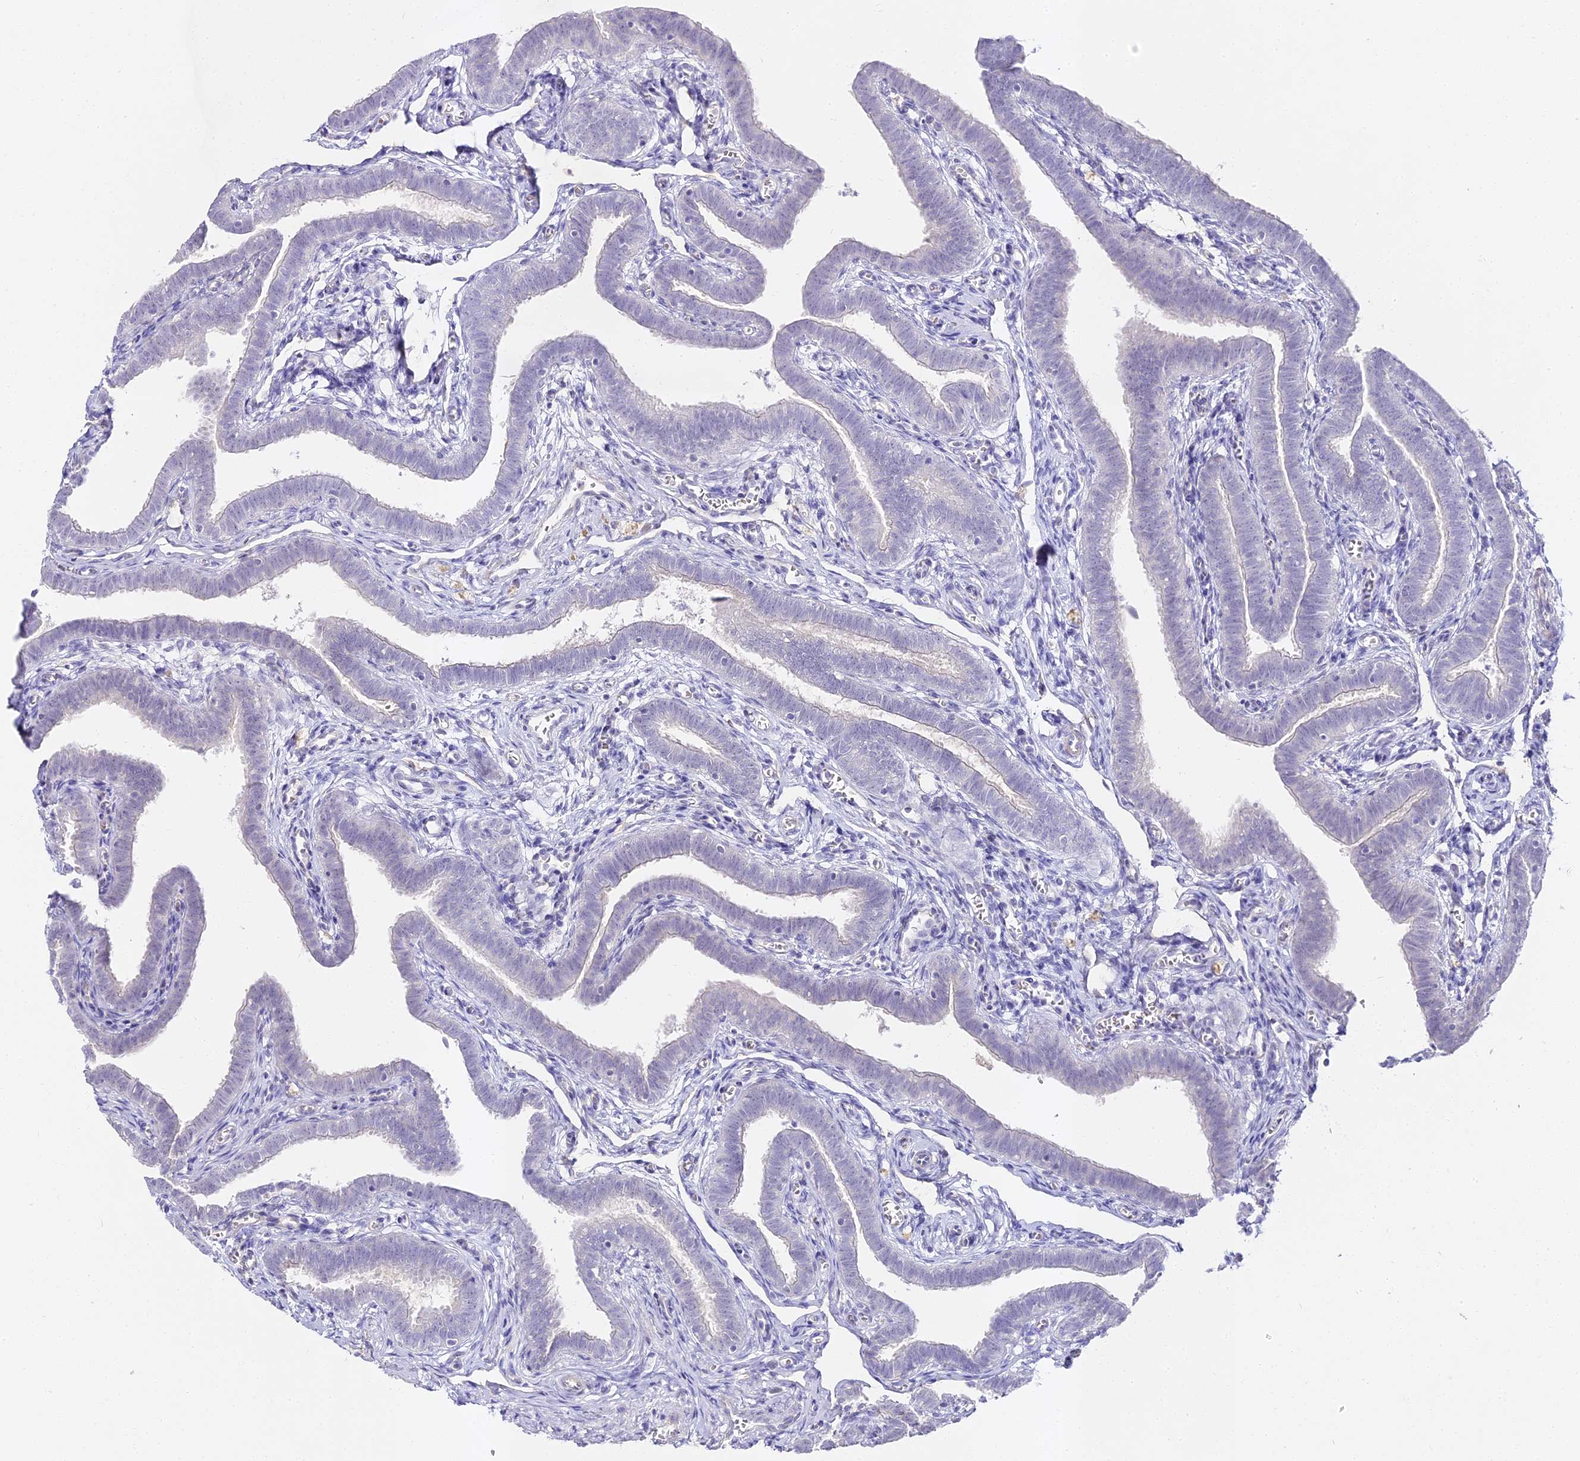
{"staining": {"intensity": "negative", "quantity": "none", "location": "none"}, "tissue": "fallopian tube", "cell_type": "Glandular cells", "image_type": "normal", "snomed": [{"axis": "morphology", "description": "Normal tissue, NOS"}, {"axis": "topography", "description": "Fallopian tube"}], "caption": "Immunohistochemical staining of normal fallopian tube exhibits no significant expression in glandular cells. (Stains: DAB (3,3'-diaminobenzidine) immunohistochemistry with hematoxylin counter stain, Microscopy: brightfield microscopy at high magnification).", "gene": "ALPG", "patient": {"sex": "female", "age": 36}}